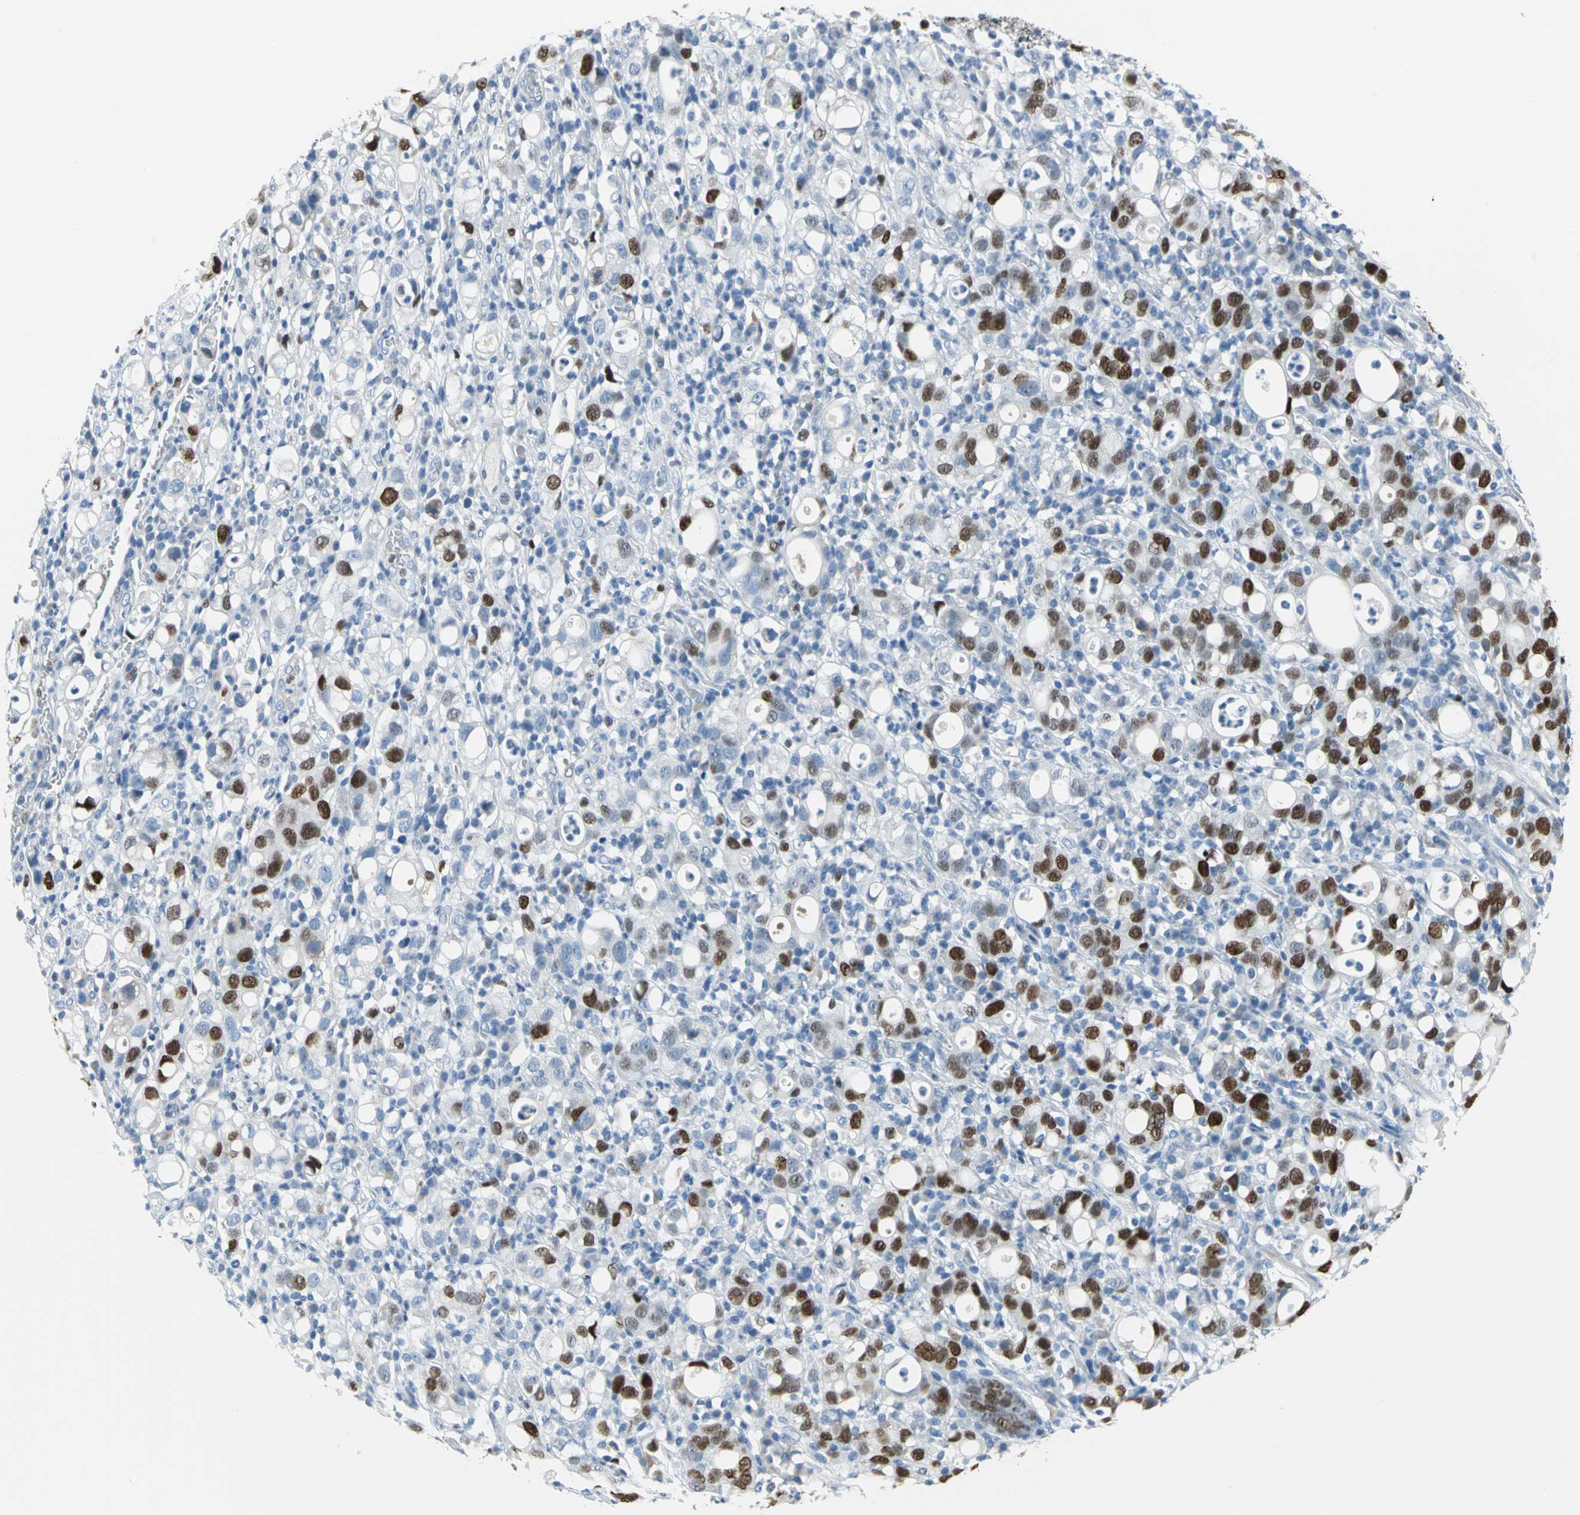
{"staining": {"intensity": "strong", "quantity": "25%-75%", "location": "nuclear"}, "tissue": "stomach cancer", "cell_type": "Tumor cells", "image_type": "cancer", "snomed": [{"axis": "morphology", "description": "Adenocarcinoma, NOS"}, {"axis": "topography", "description": "Stomach"}], "caption": "Immunohistochemistry (IHC) photomicrograph of neoplastic tissue: human stomach cancer stained using immunohistochemistry (IHC) exhibits high levels of strong protein expression localized specifically in the nuclear of tumor cells, appearing as a nuclear brown color.", "gene": "MCM3", "patient": {"sex": "female", "age": 75}}